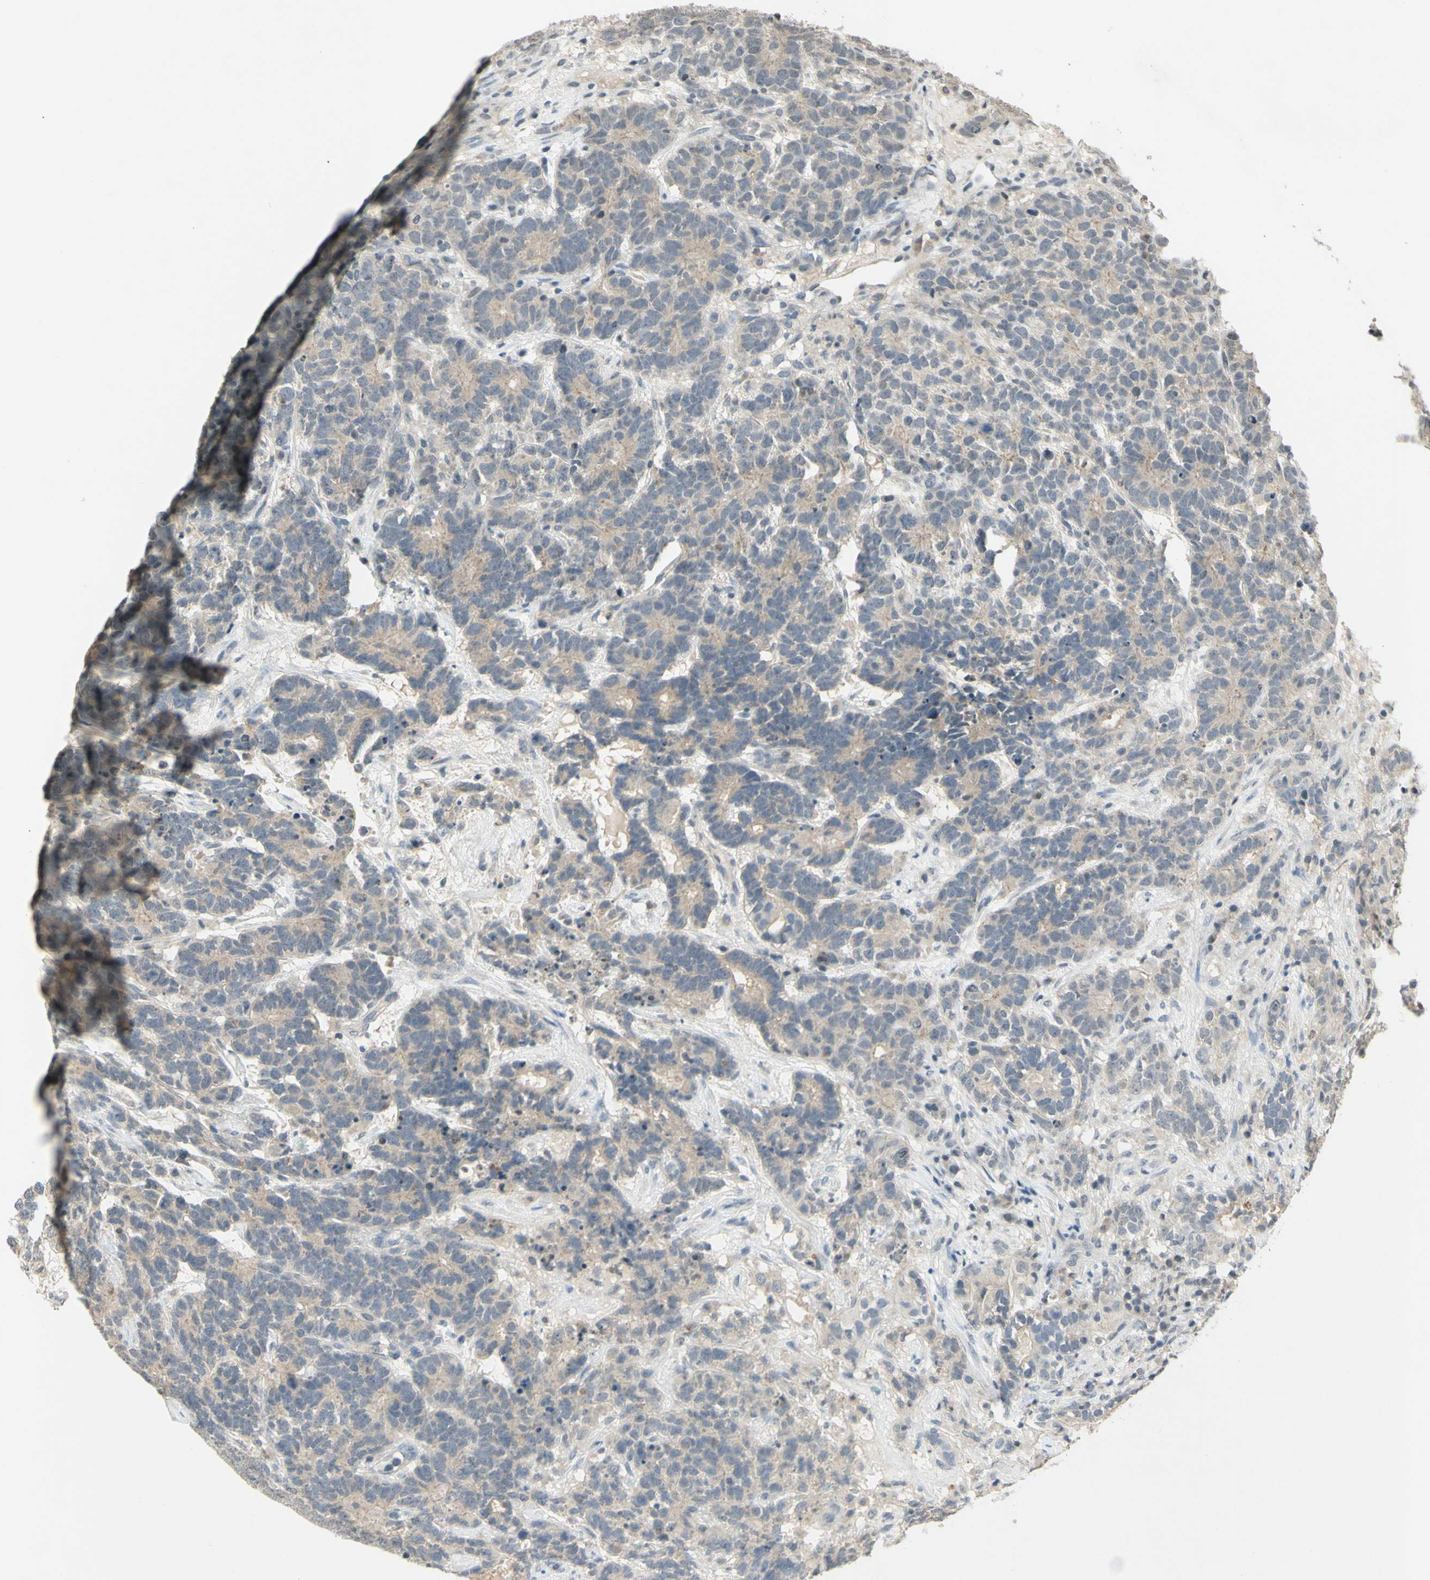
{"staining": {"intensity": "negative", "quantity": "none", "location": "none"}, "tissue": "testis cancer", "cell_type": "Tumor cells", "image_type": "cancer", "snomed": [{"axis": "morphology", "description": "Carcinoma, Embryonal, NOS"}, {"axis": "topography", "description": "Testis"}], "caption": "This image is of testis cancer (embryonal carcinoma) stained with IHC to label a protein in brown with the nuclei are counter-stained blue. There is no expression in tumor cells. Brightfield microscopy of immunohistochemistry (IHC) stained with DAB (3,3'-diaminobenzidine) (brown) and hematoxylin (blue), captured at high magnification.", "gene": "GLI1", "patient": {"sex": "male", "age": 26}}